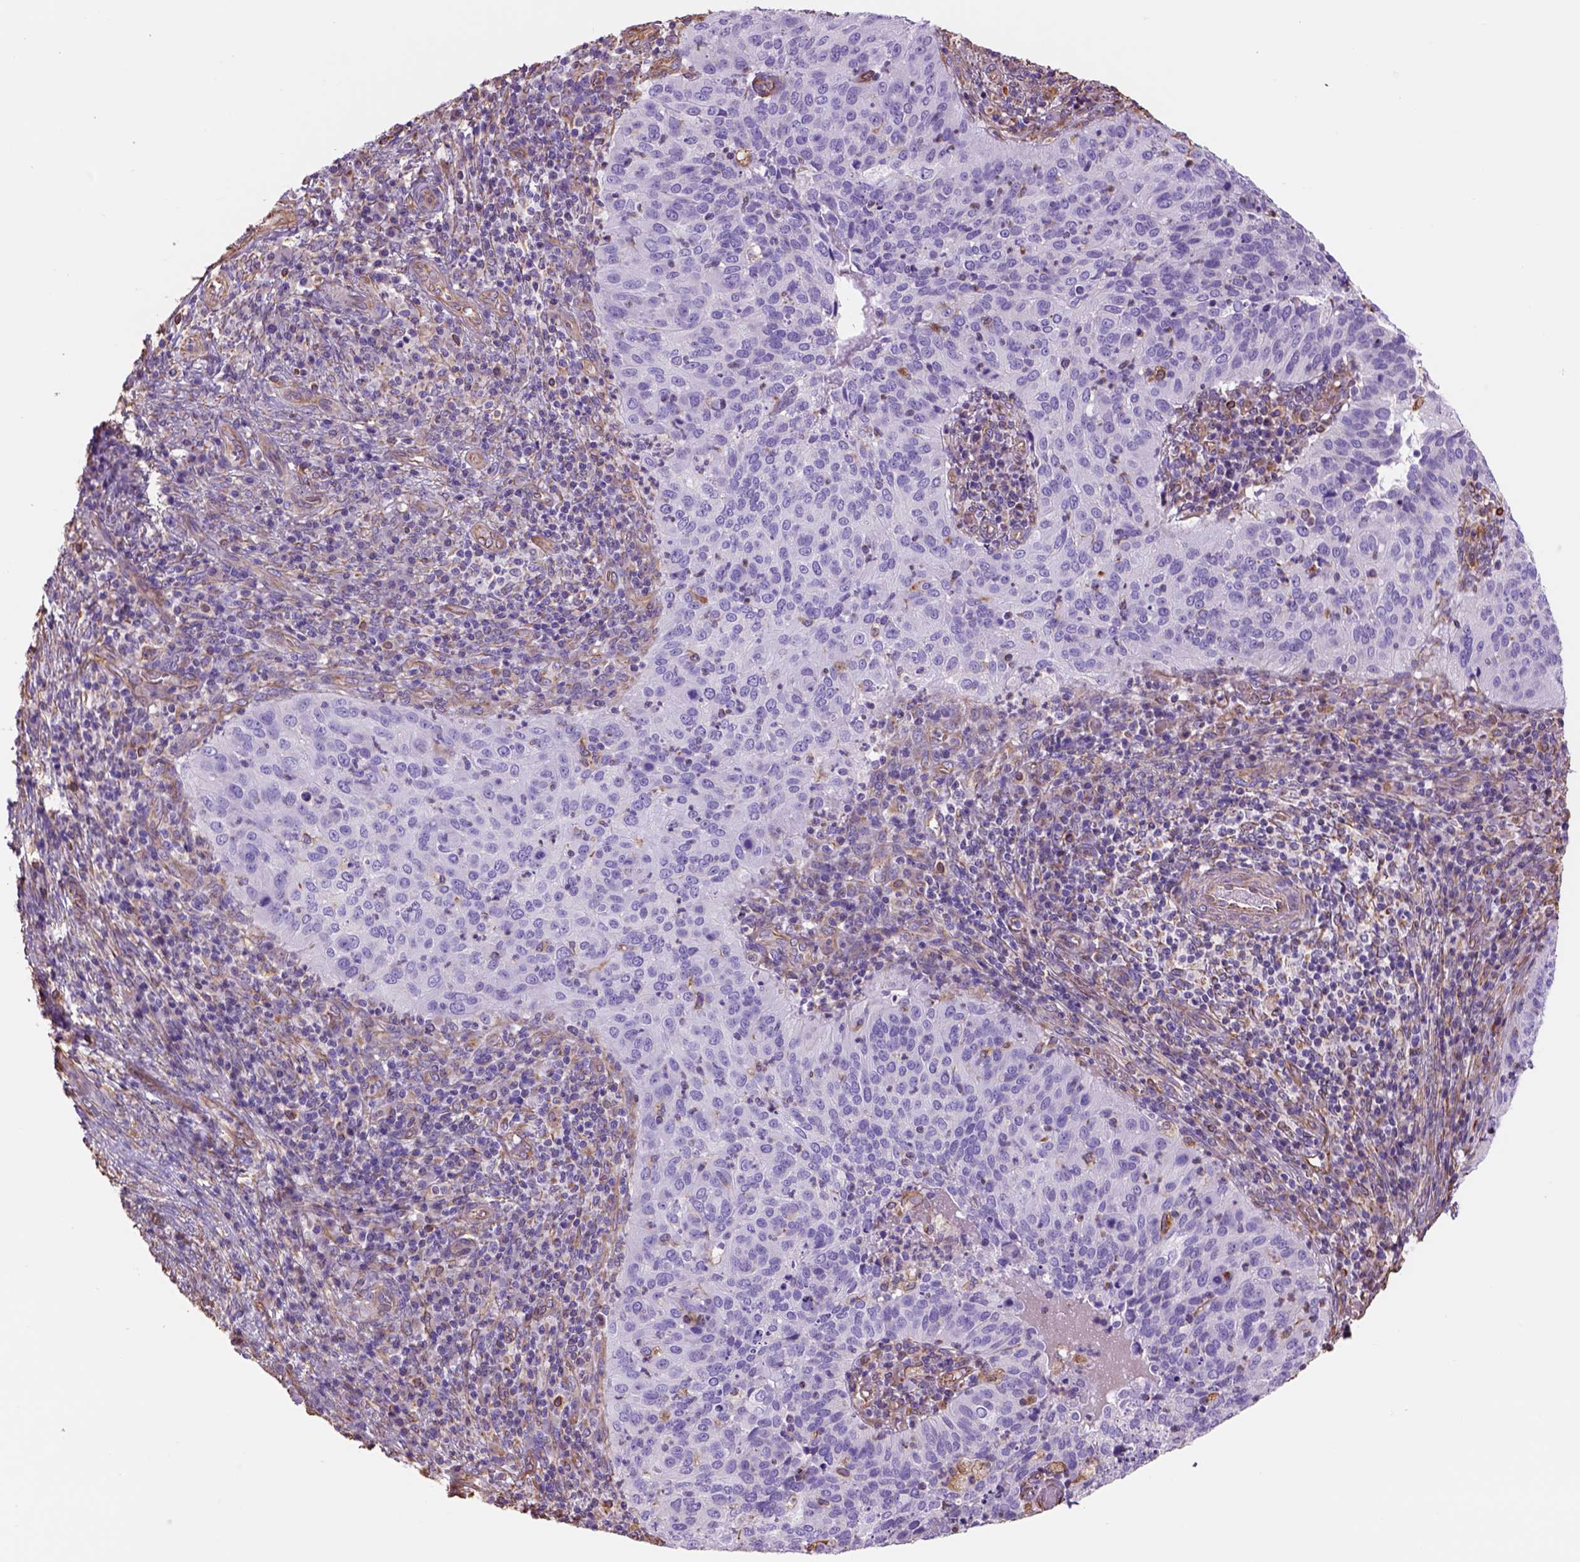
{"staining": {"intensity": "negative", "quantity": "none", "location": "none"}, "tissue": "cervical cancer", "cell_type": "Tumor cells", "image_type": "cancer", "snomed": [{"axis": "morphology", "description": "Squamous cell carcinoma, NOS"}, {"axis": "topography", "description": "Cervix"}], "caption": "Tumor cells show no significant positivity in squamous cell carcinoma (cervical). Nuclei are stained in blue.", "gene": "ZZZ3", "patient": {"sex": "female", "age": 39}}